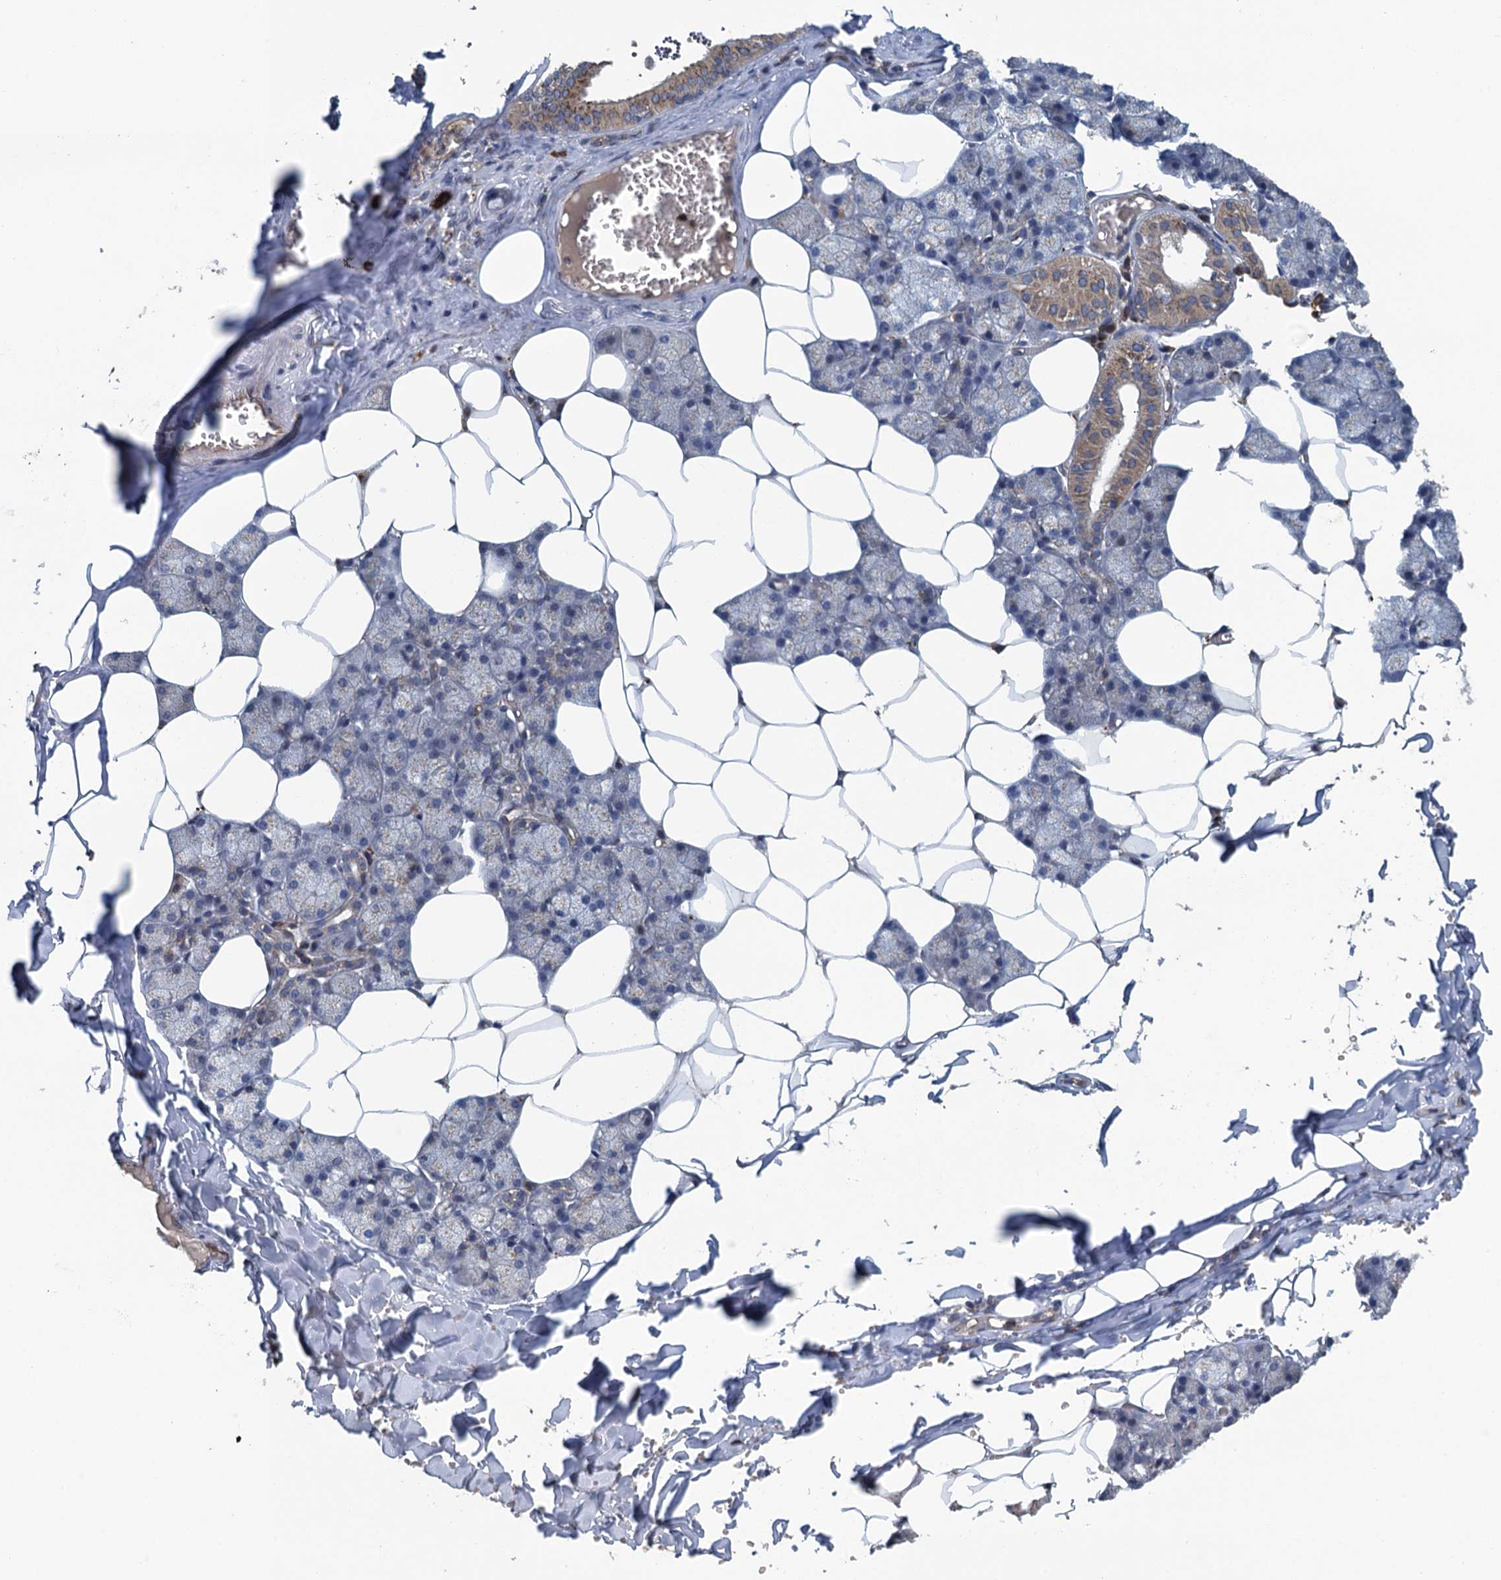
{"staining": {"intensity": "moderate", "quantity": "<25%", "location": "cytoplasmic/membranous"}, "tissue": "salivary gland", "cell_type": "Glandular cells", "image_type": "normal", "snomed": [{"axis": "morphology", "description": "Normal tissue, NOS"}, {"axis": "topography", "description": "Salivary gland"}], "caption": "Moderate cytoplasmic/membranous positivity for a protein is appreciated in about <25% of glandular cells of benign salivary gland using immunohistochemistry.", "gene": "KBTBD8", "patient": {"sex": "male", "age": 62}}